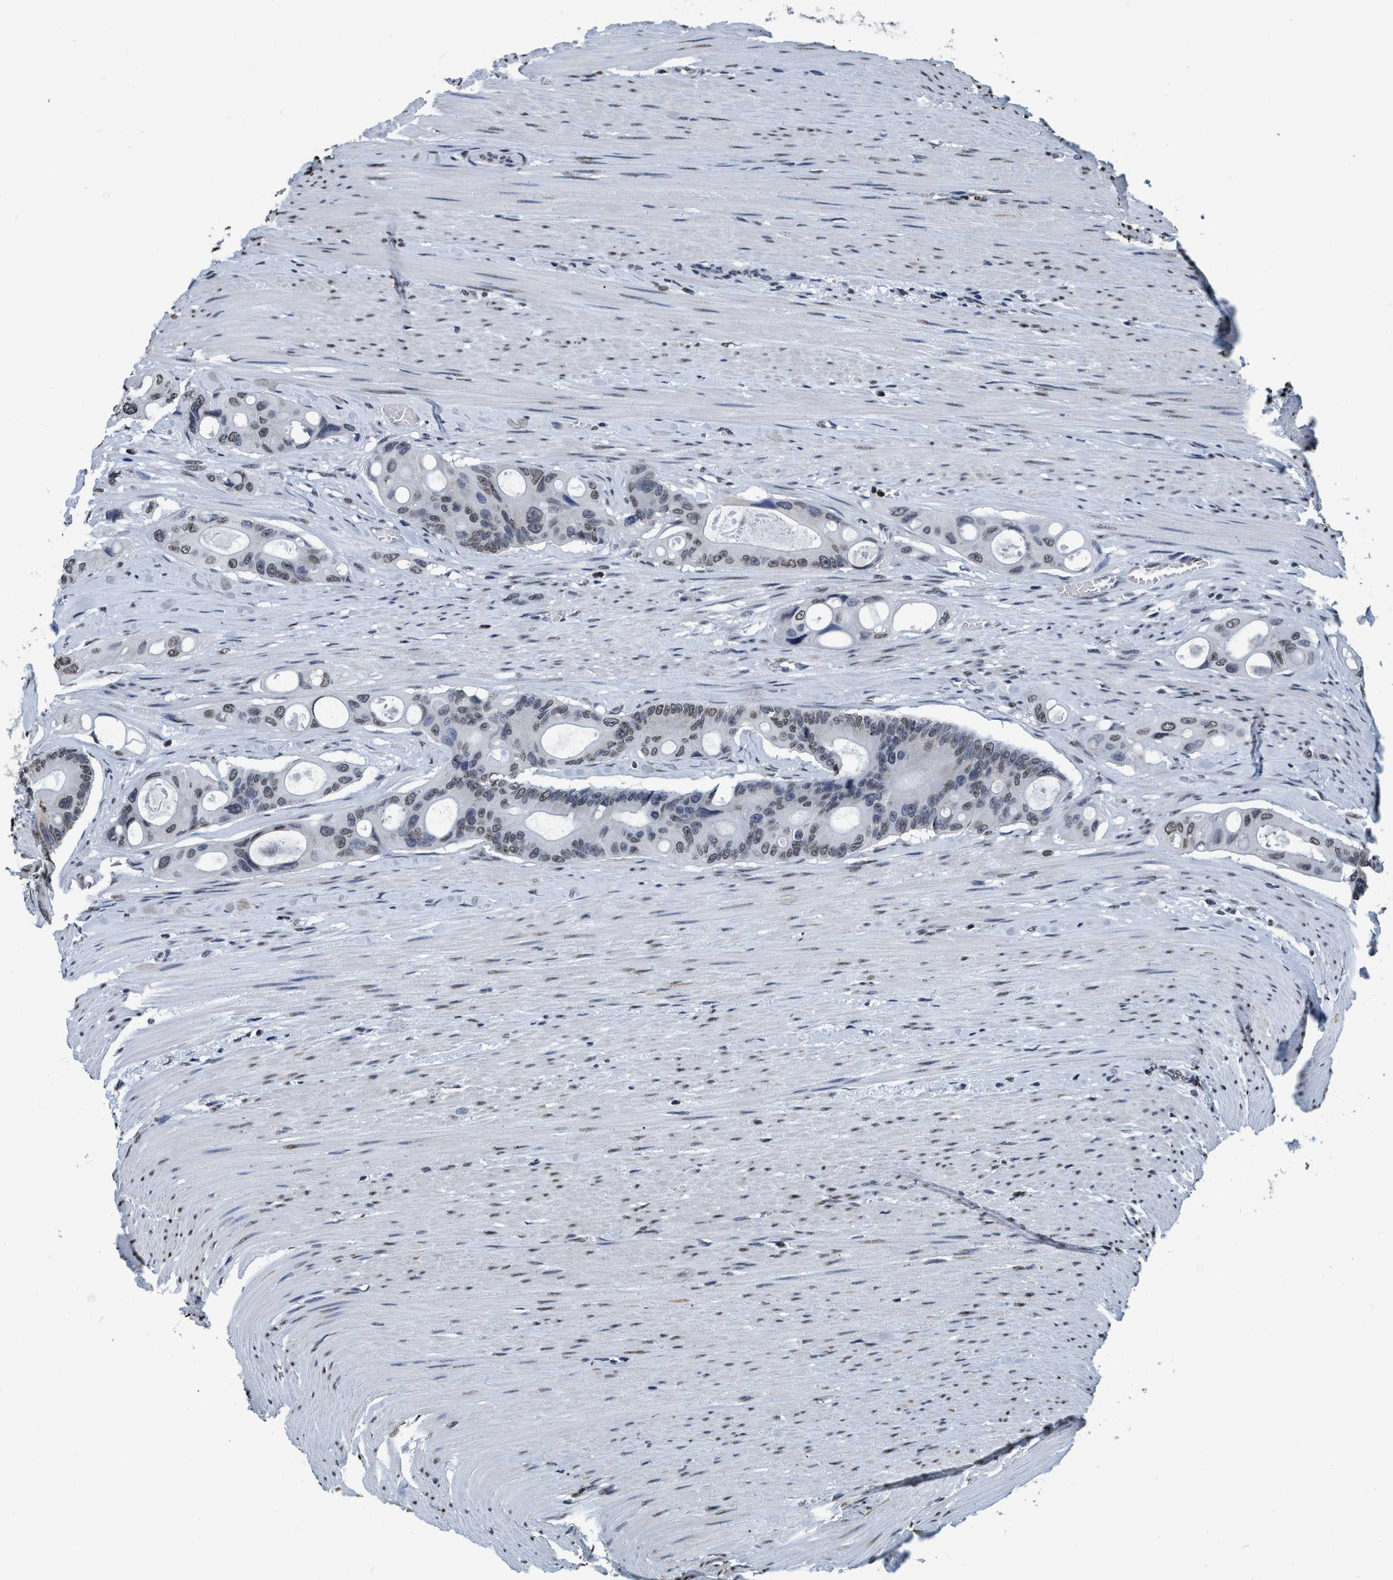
{"staining": {"intensity": "weak", "quantity": "25%-75%", "location": "nuclear"}, "tissue": "colorectal cancer", "cell_type": "Tumor cells", "image_type": "cancer", "snomed": [{"axis": "morphology", "description": "Adenocarcinoma, NOS"}, {"axis": "topography", "description": "Colon"}], "caption": "IHC image of neoplastic tissue: adenocarcinoma (colorectal) stained using IHC exhibits low levels of weak protein expression localized specifically in the nuclear of tumor cells, appearing as a nuclear brown color.", "gene": "CCNE2", "patient": {"sex": "female", "age": 57}}